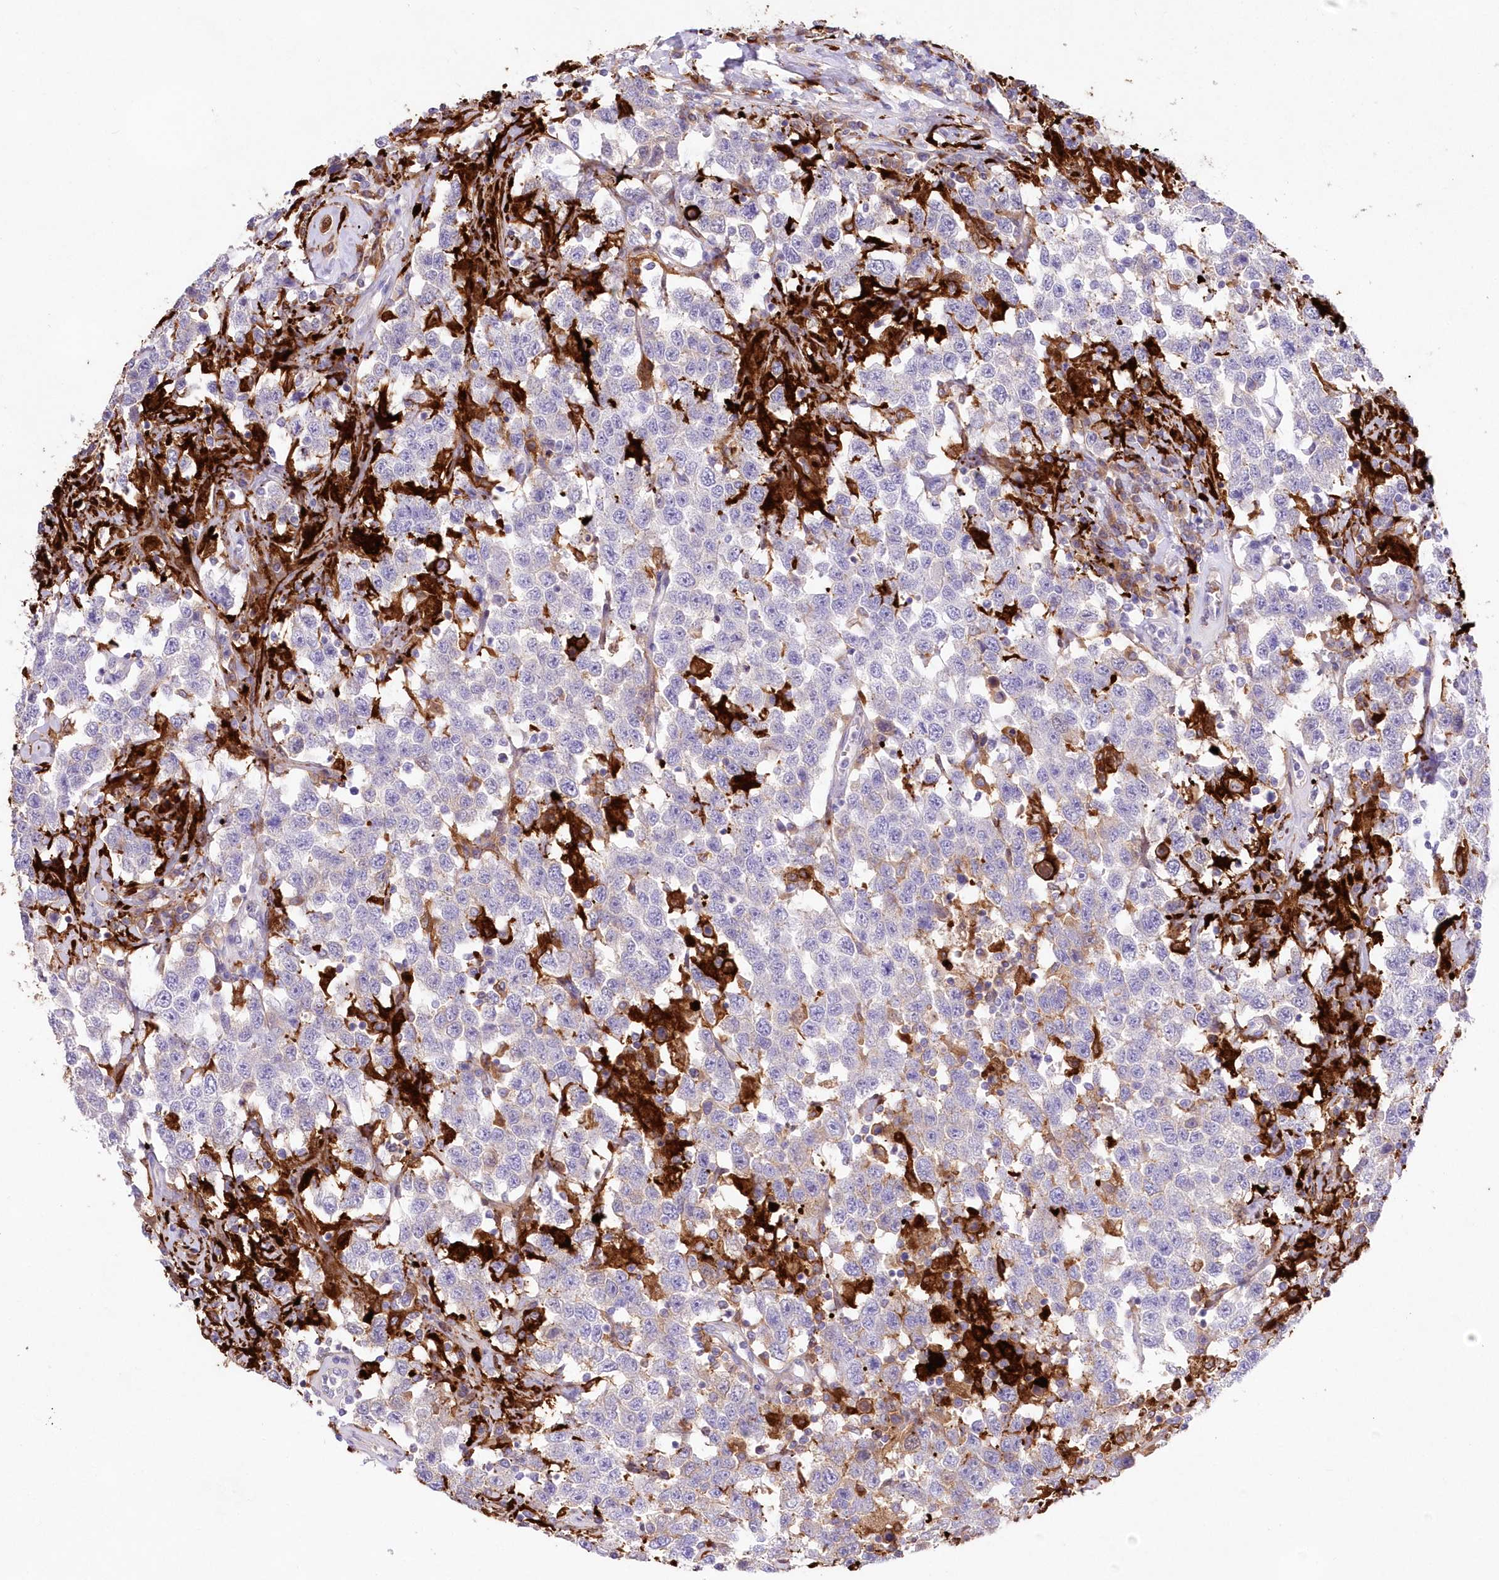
{"staining": {"intensity": "negative", "quantity": "none", "location": "none"}, "tissue": "testis cancer", "cell_type": "Tumor cells", "image_type": "cancer", "snomed": [{"axis": "morphology", "description": "Seminoma, NOS"}, {"axis": "topography", "description": "Testis"}], "caption": "DAB (3,3'-diaminobenzidine) immunohistochemical staining of human testis seminoma reveals no significant positivity in tumor cells. Nuclei are stained in blue.", "gene": "DNAJC19", "patient": {"sex": "male", "age": 41}}